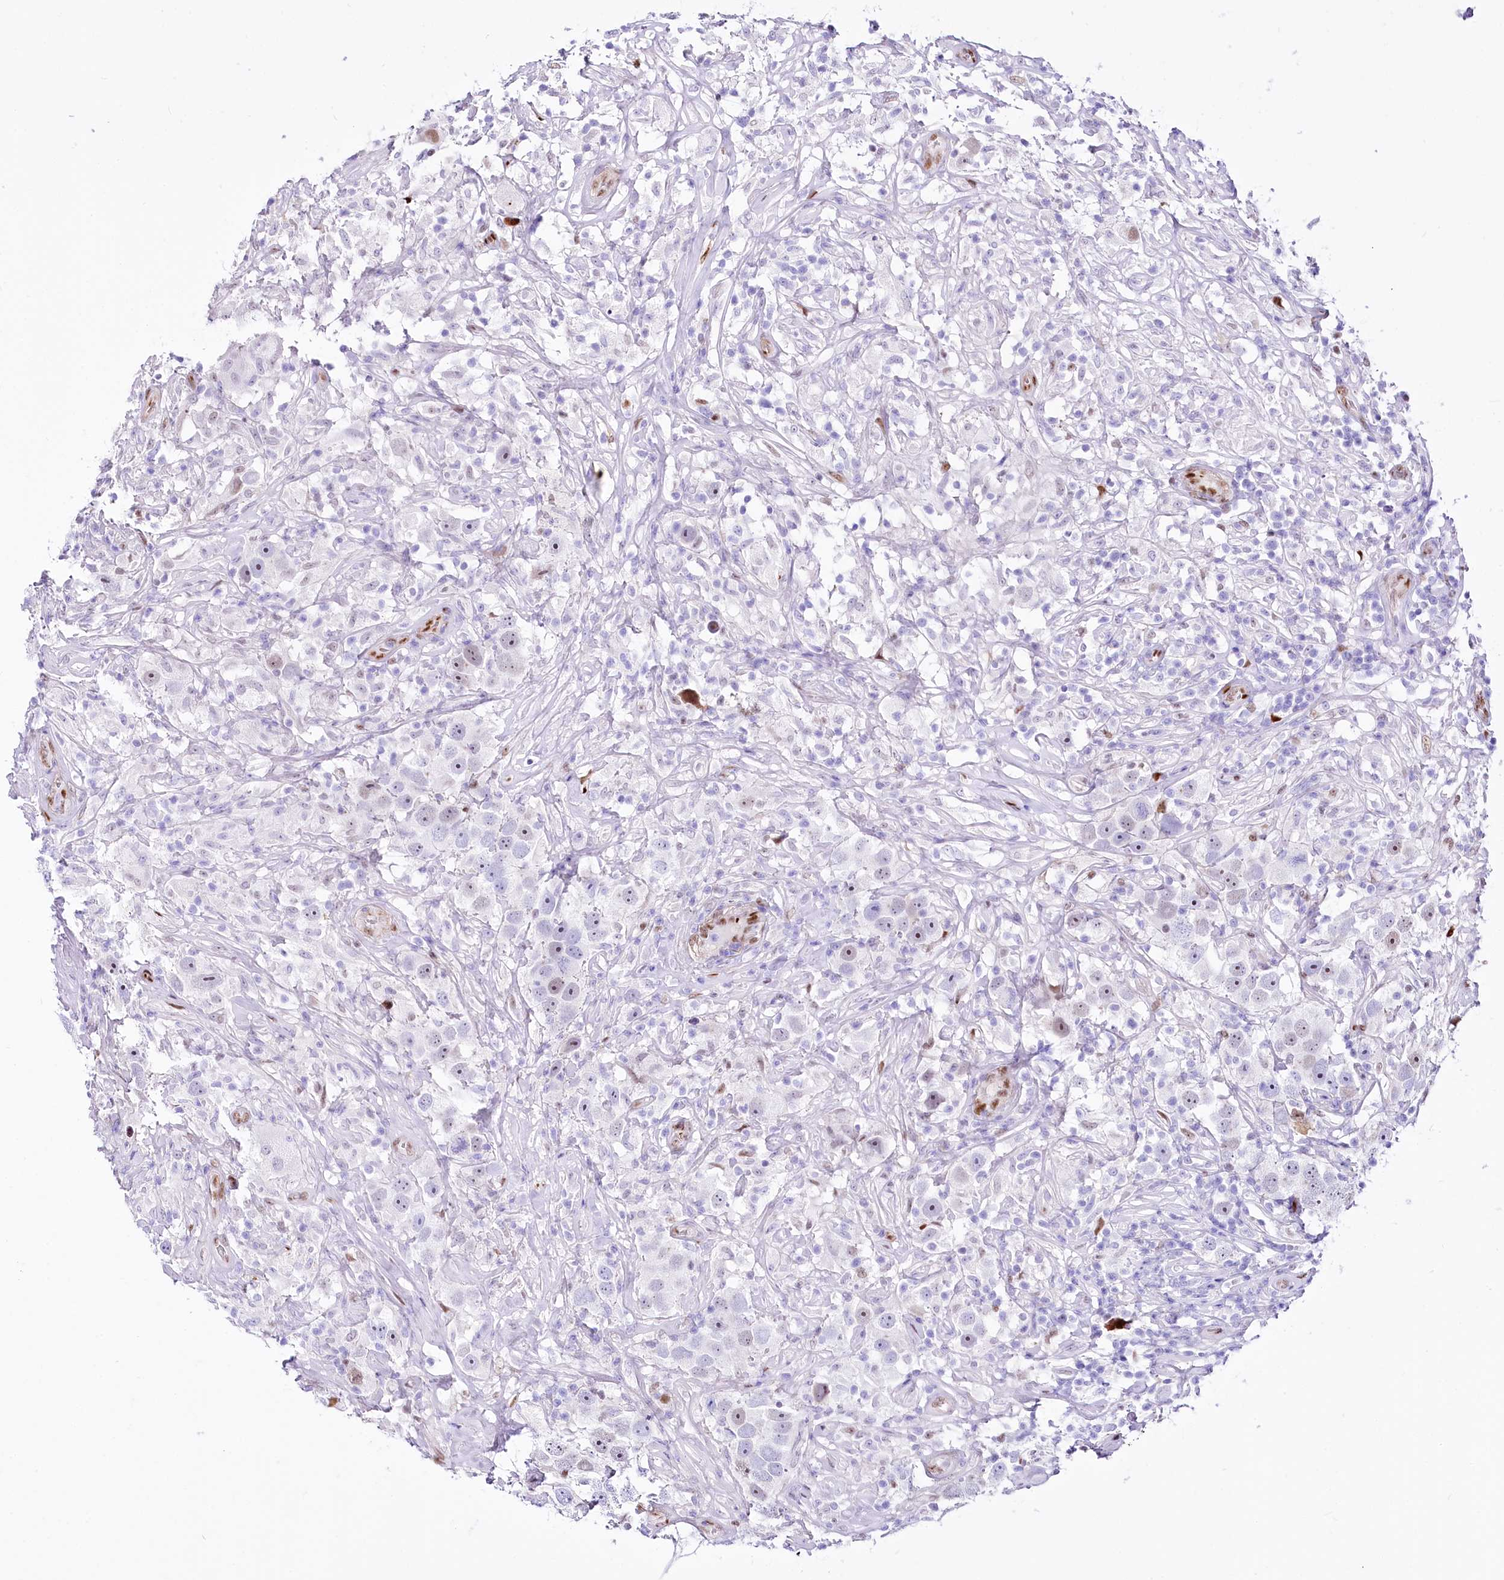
{"staining": {"intensity": "negative", "quantity": "none", "location": "none"}, "tissue": "testis cancer", "cell_type": "Tumor cells", "image_type": "cancer", "snomed": [{"axis": "morphology", "description": "Seminoma, NOS"}, {"axis": "topography", "description": "Testis"}], "caption": "Human testis cancer (seminoma) stained for a protein using immunohistochemistry reveals no staining in tumor cells.", "gene": "PTMS", "patient": {"sex": "male", "age": 49}}